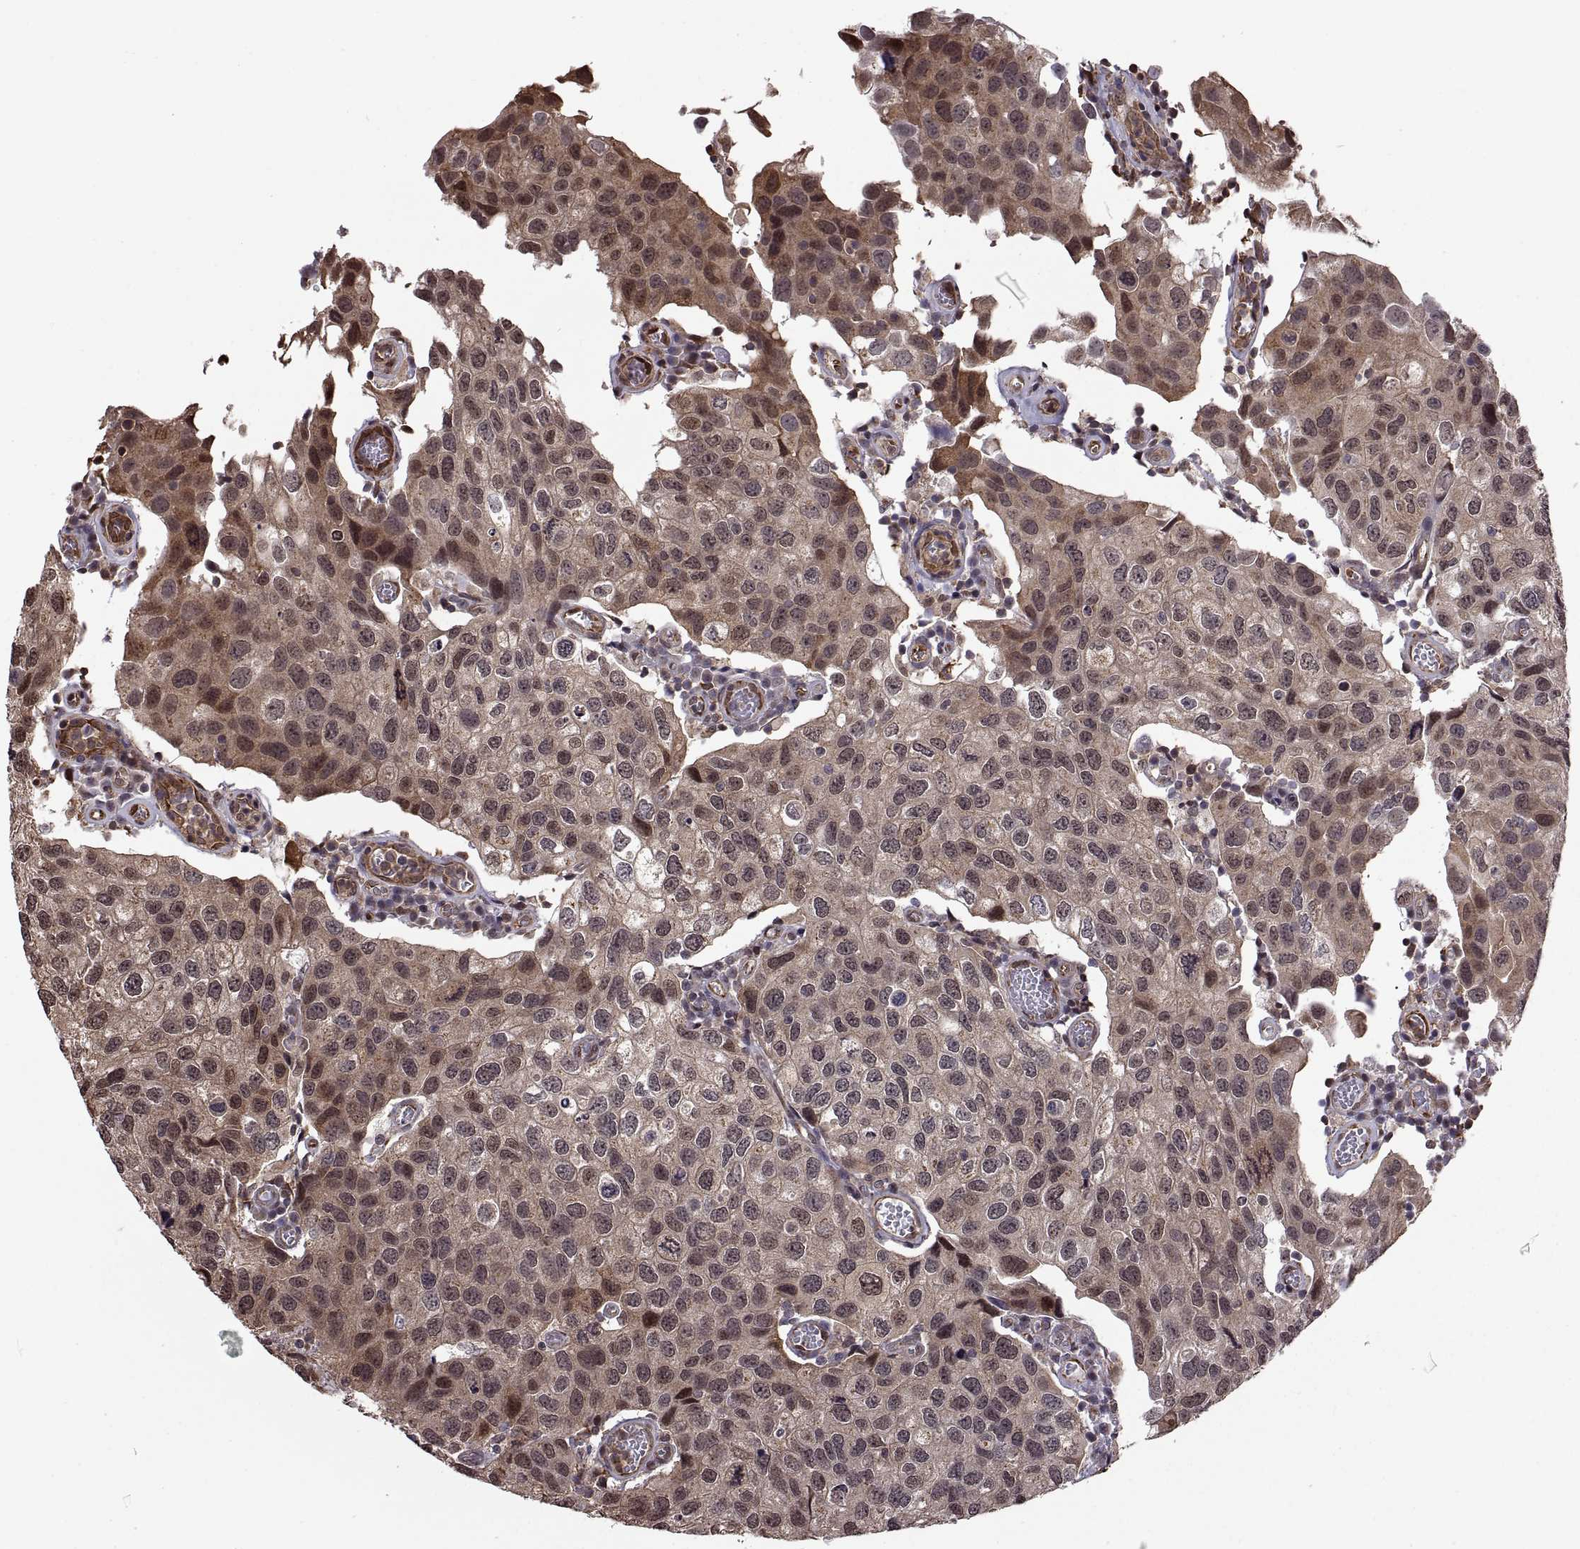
{"staining": {"intensity": "weak", "quantity": ">75%", "location": "cytoplasmic/membranous"}, "tissue": "urothelial cancer", "cell_type": "Tumor cells", "image_type": "cancer", "snomed": [{"axis": "morphology", "description": "Urothelial carcinoma, High grade"}, {"axis": "topography", "description": "Urinary bladder"}], "caption": "Urothelial carcinoma (high-grade) stained with DAB immunohistochemistry (IHC) reveals low levels of weak cytoplasmic/membranous positivity in about >75% of tumor cells.", "gene": "ARRB1", "patient": {"sex": "male", "age": 79}}